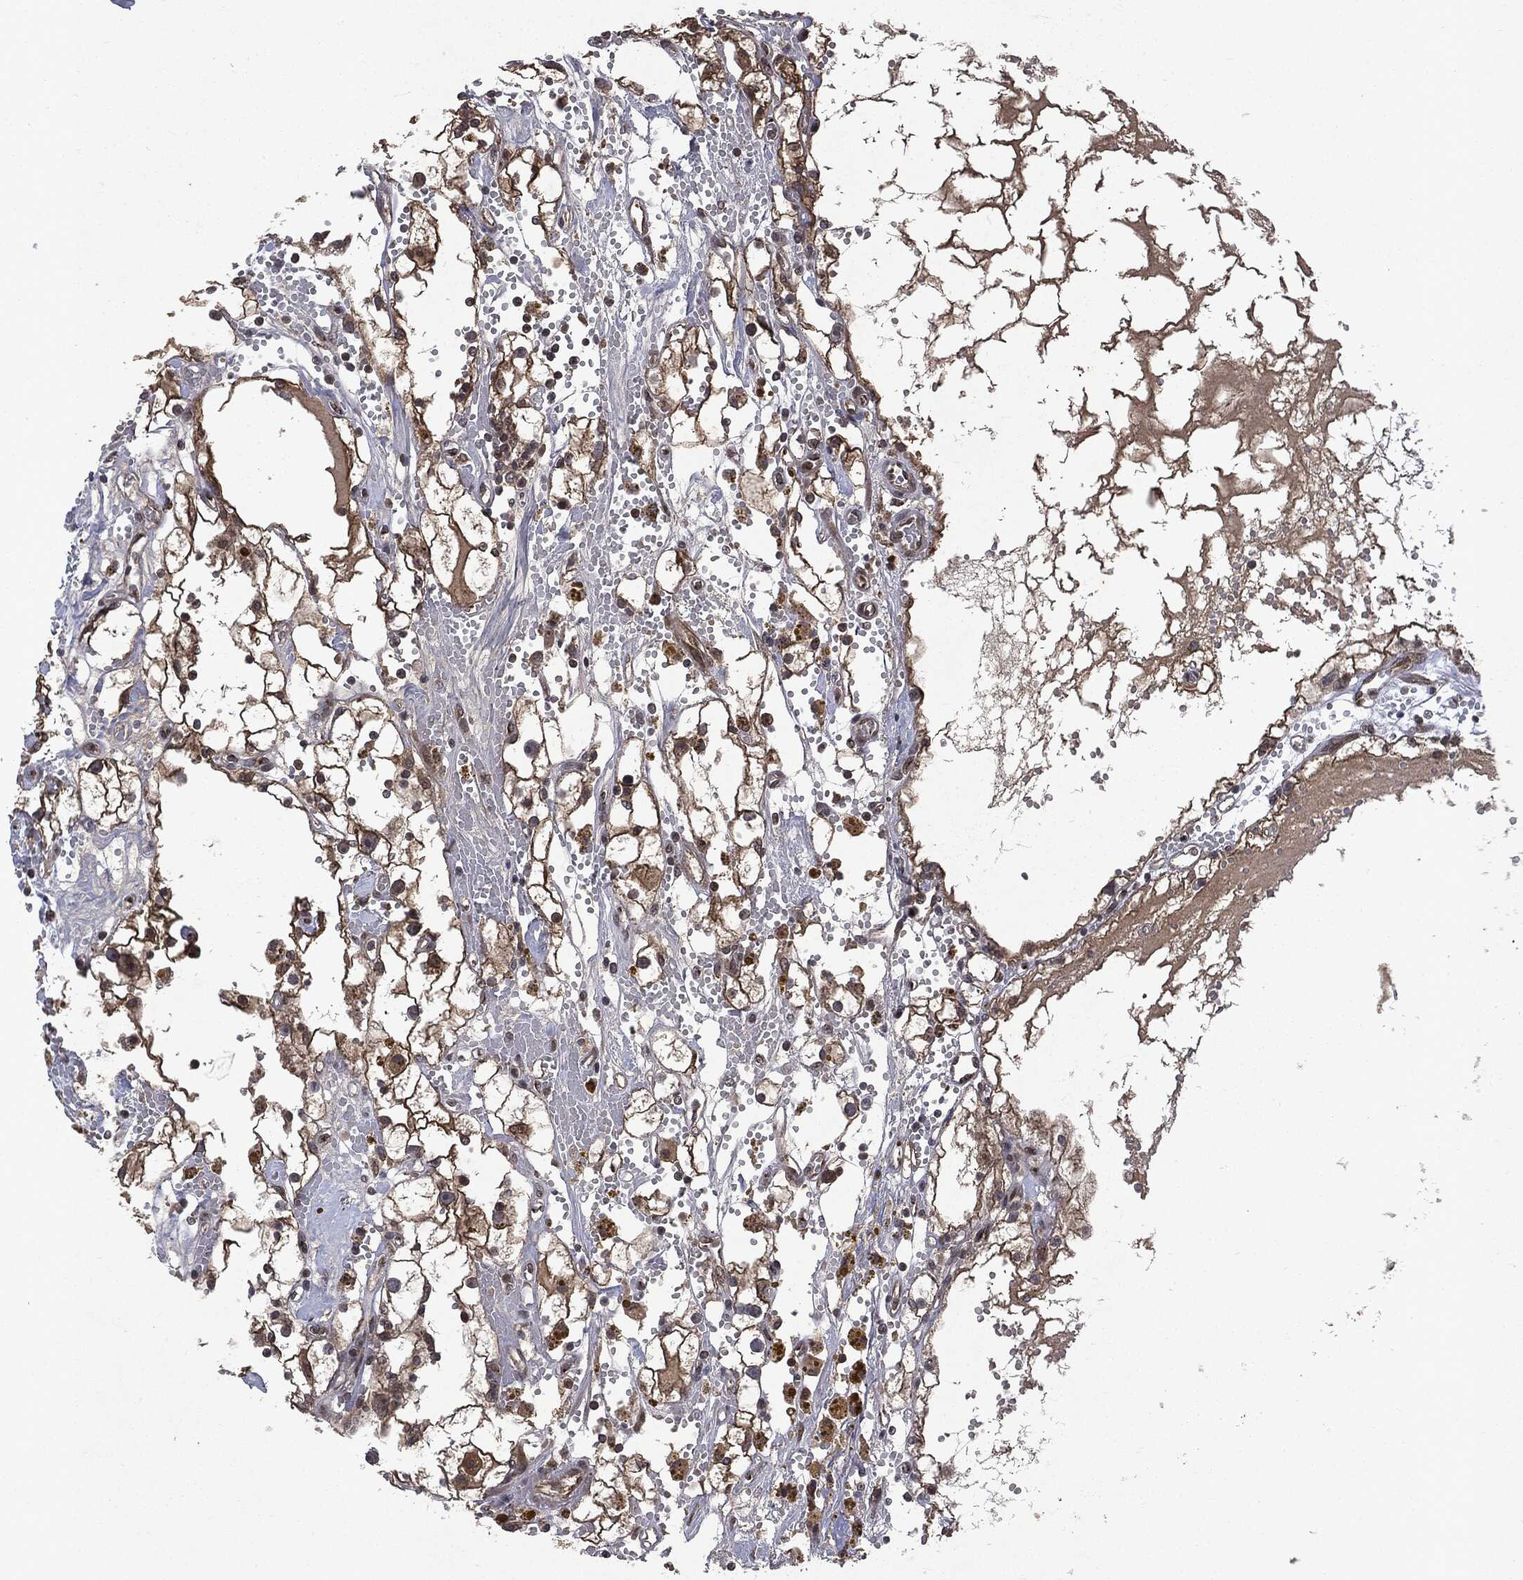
{"staining": {"intensity": "strong", "quantity": ">75%", "location": "cytoplasmic/membranous"}, "tissue": "renal cancer", "cell_type": "Tumor cells", "image_type": "cancer", "snomed": [{"axis": "morphology", "description": "Adenocarcinoma, NOS"}, {"axis": "topography", "description": "Kidney"}], "caption": "Immunohistochemical staining of renal cancer (adenocarcinoma) demonstrates high levels of strong cytoplasmic/membranous protein positivity in about >75% of tumor cells.", "gene": "PLPPR2", "patient": {"sex": "male", "age": 56}}